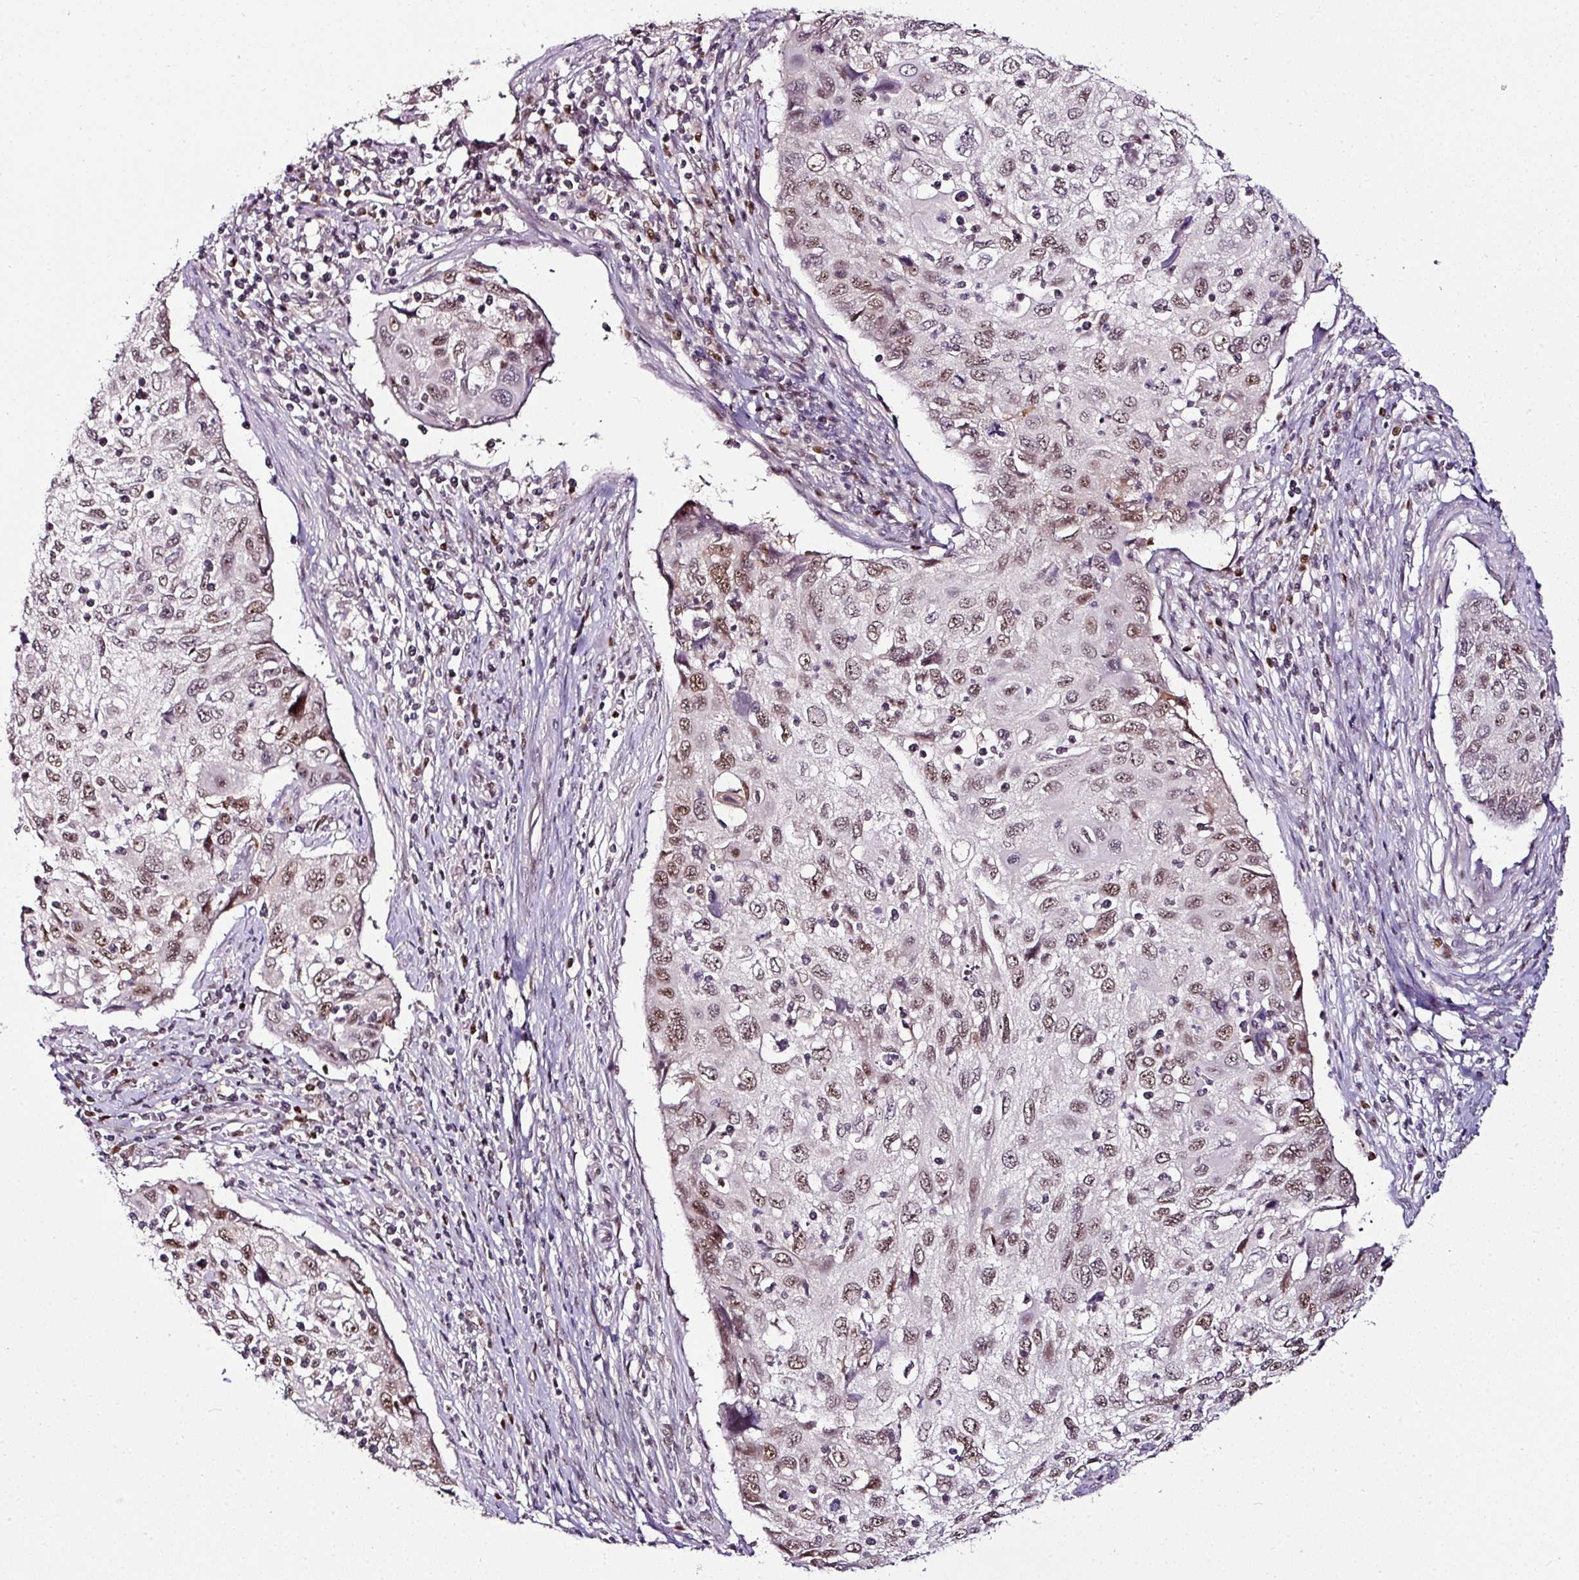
{"staining": {"intensity": "moderate", "quantity": ">75%", "location": "nuclear"}, "tissue": "cervical cancer", "cell_type": "Tumor cells", "image_type": "cancer", "snomed": [{"axis": "morphology", "description": "Squamous cell carcinoma, NOS"}, {"axis": "topography", "description": "Cervix"}], "caption": "DAB (3,3'-diaminobenzidine) immunohistochemical staining of human cervical squamous cell carcinoma demonstrates moderate nuclear protein staining in about >75% of tumor cells.", "gene": "KLF16", "patient": {"sex": "female", "age": 70}}